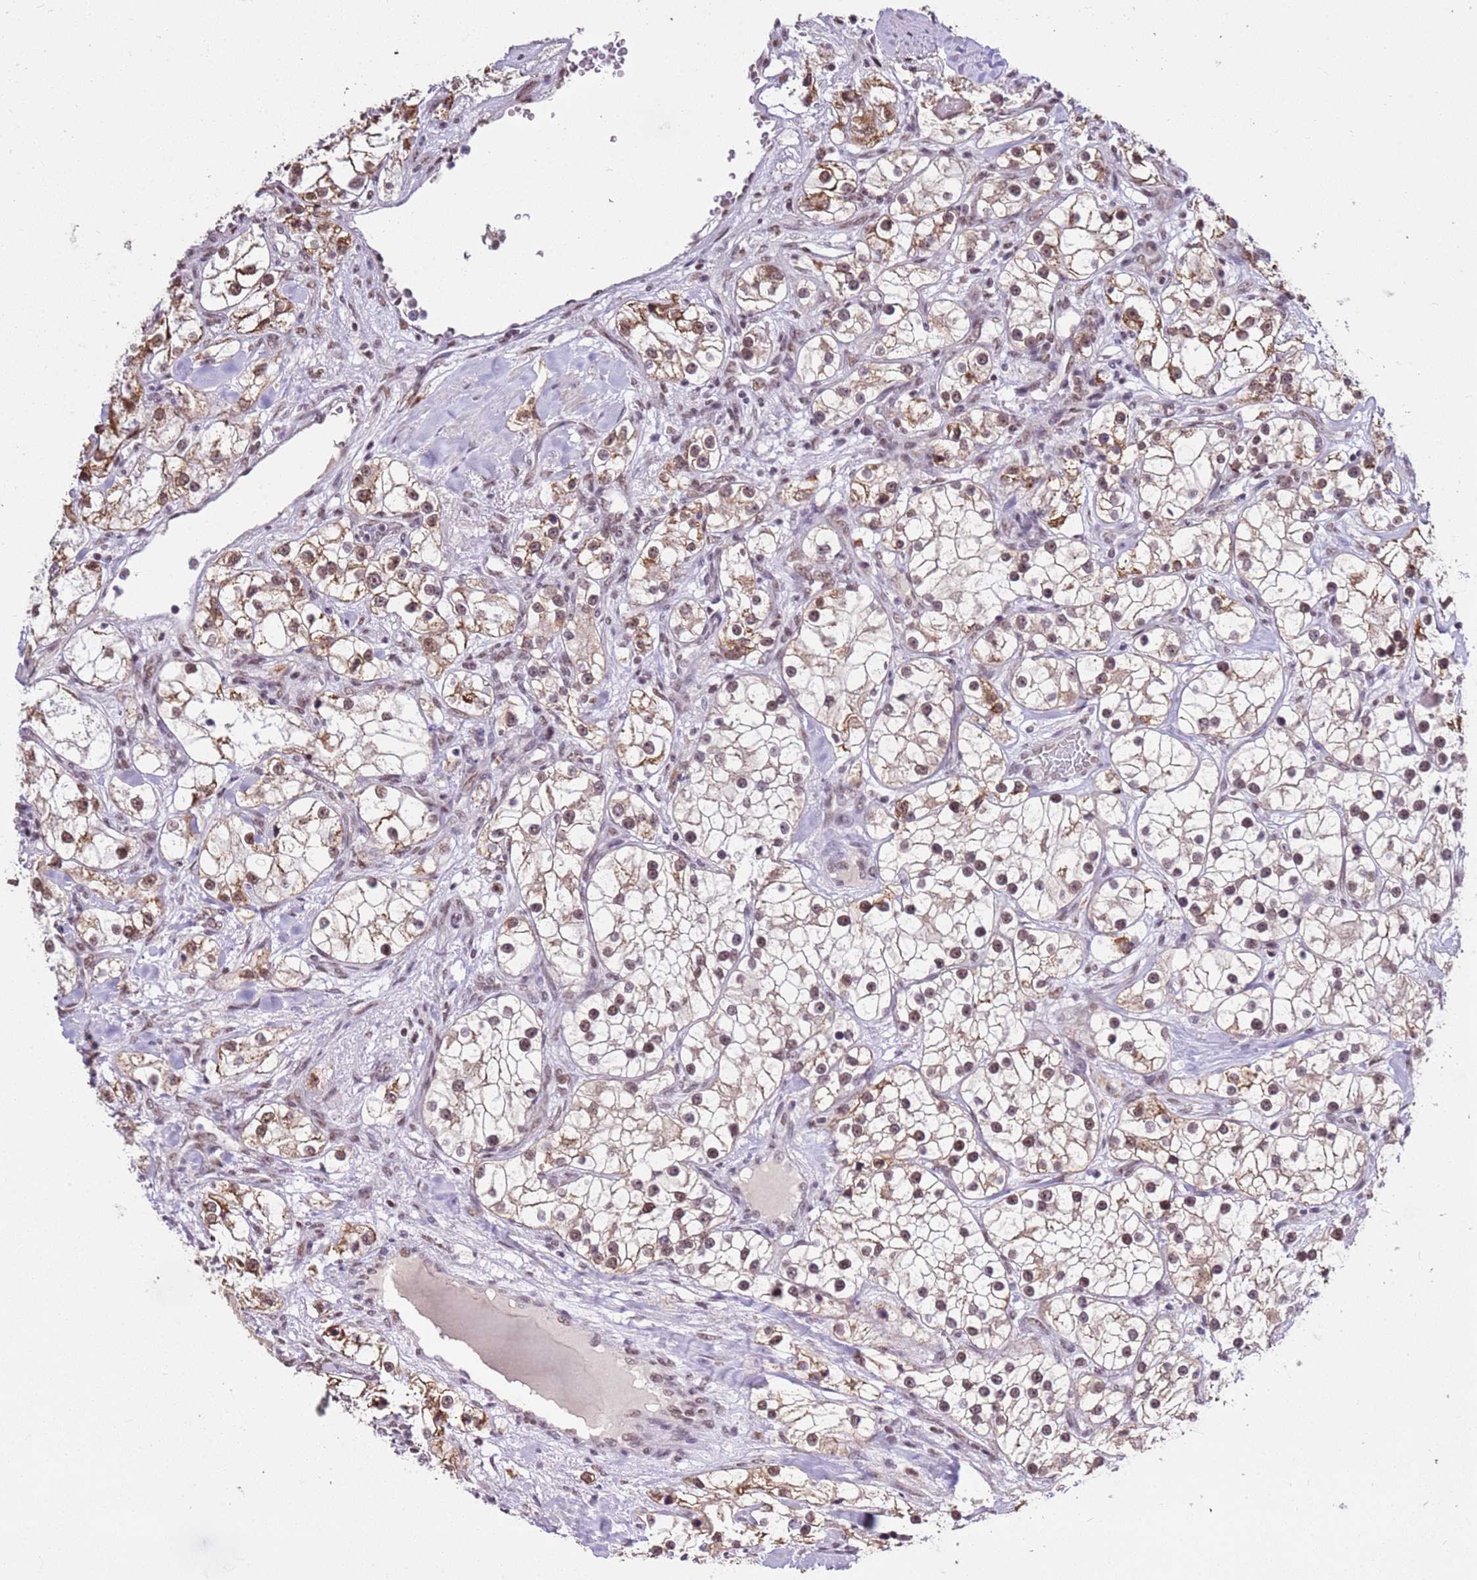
{"staining": {"intensity": "moderate", "quantity": "25%-75%", "location": "cytoplasmic/membranous,nuclear"}, "tissue": "renal cancer", "cell_type": "Tumor cells", "image_type": "cancer", "snomed": [{"axis": "morphology", "description": "Adenocarcinoma, NOS"}, {"axis": "topography", "description": "Kidney"}], "caption": "Tumor cells show medium levels of moderate cytoplasmic/membranous and nuclear staining in approximately 25%-75% of cells in human renal cancer.", "gene": "AKAP8L", "patient": {"sex": "male", "age": 77}}